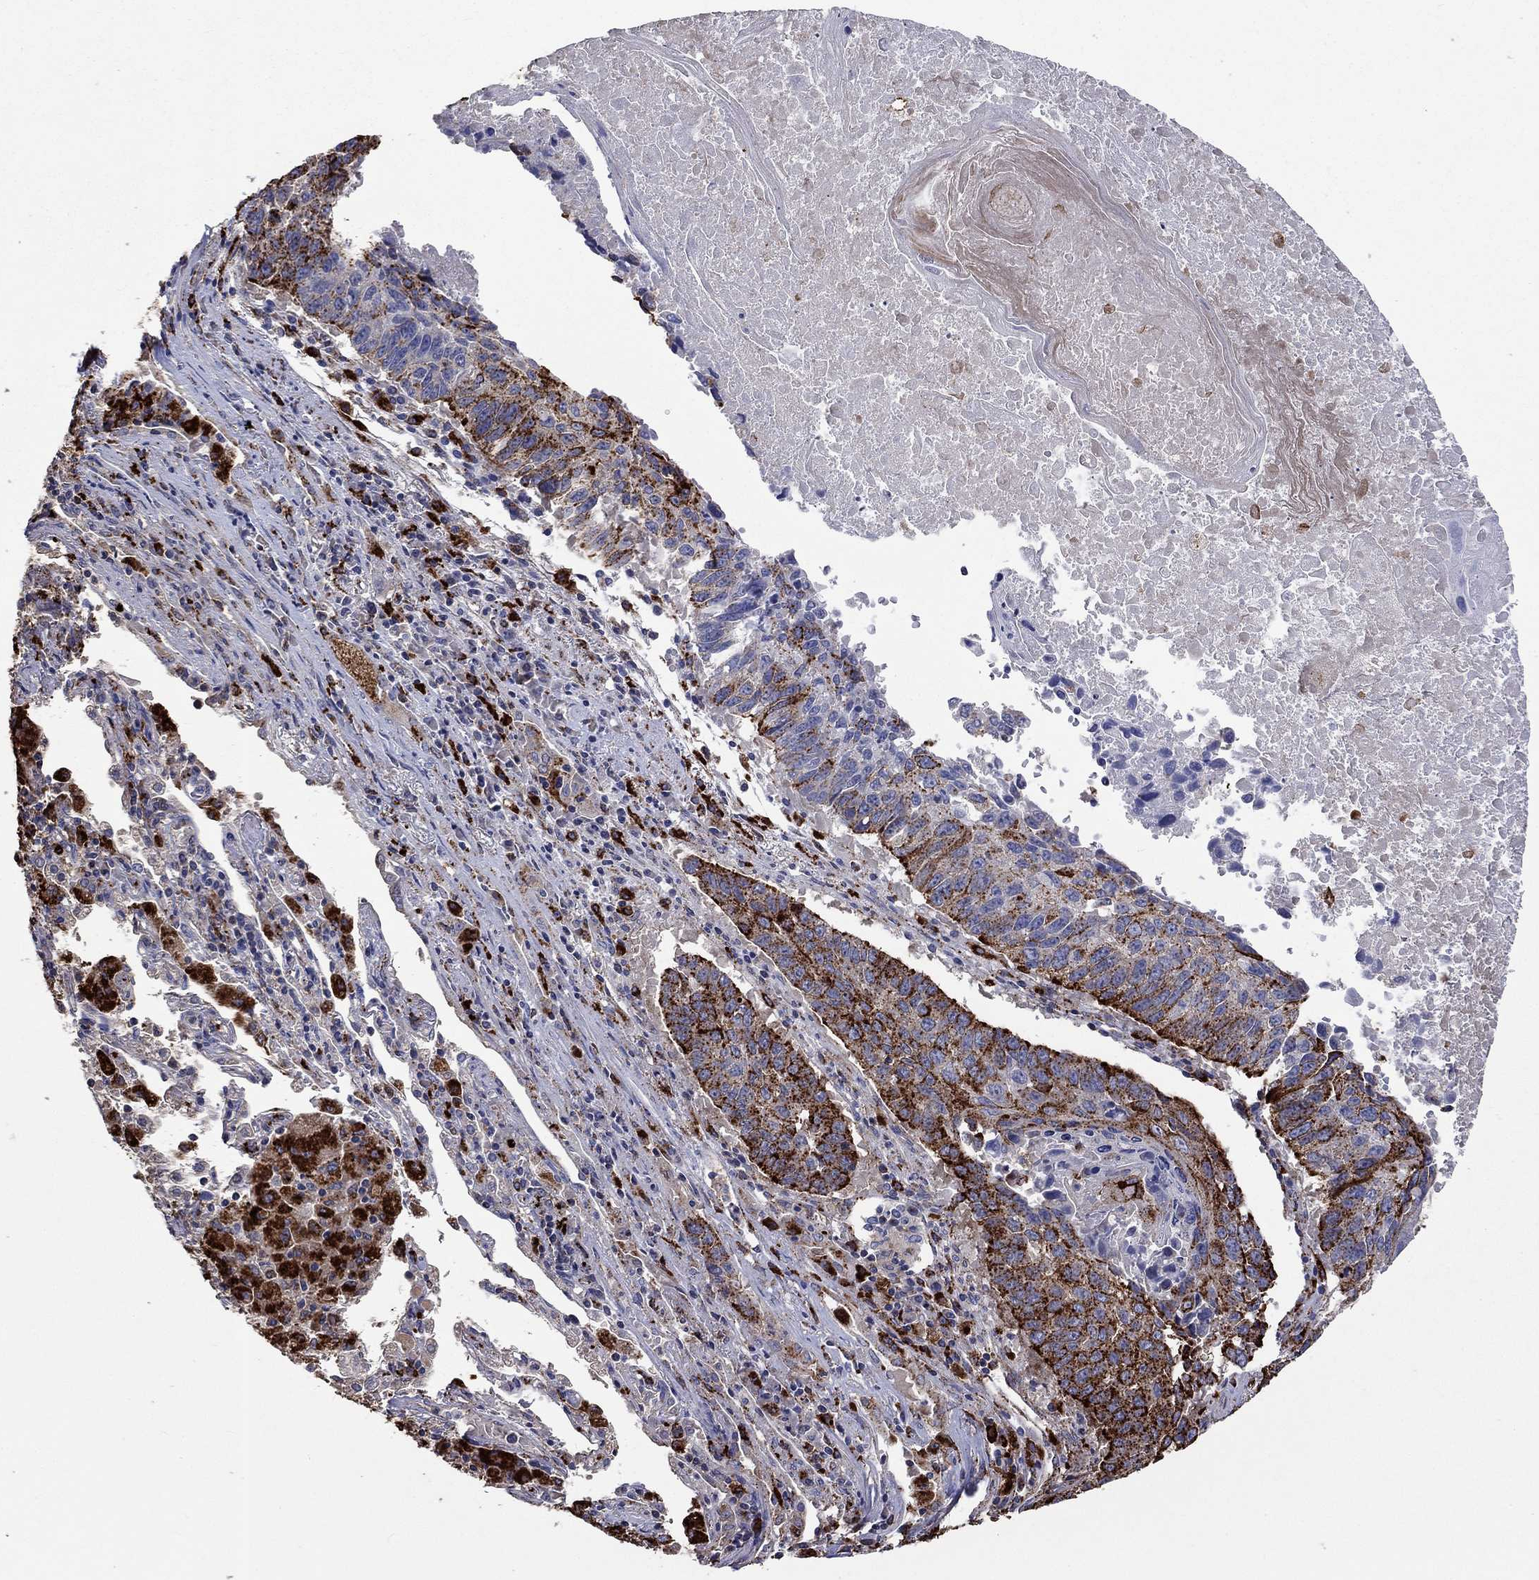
{"staining": {"intensity": "strong", "quantity": "25%-75%", "location": "cytoplasmic/membranous"}, "tissue": "lung cancer", "cell_type": "Tumor cells", "image_type": "cancer", "snomed": [{"axis": "morphology", "description": "Squamous cell carcinoma, NOS"}, {"axis": "topography", "description": "Lung"}], "caption": "Immunohistochemical staining of human squamous cell carcinoma (lung) exhibits high levels of strong cytoplasmic/membranous staining in approximately 25%-75% of tumor cells.", "gene": "CTSB", "patient": {"sex": "male", "age": 73}}